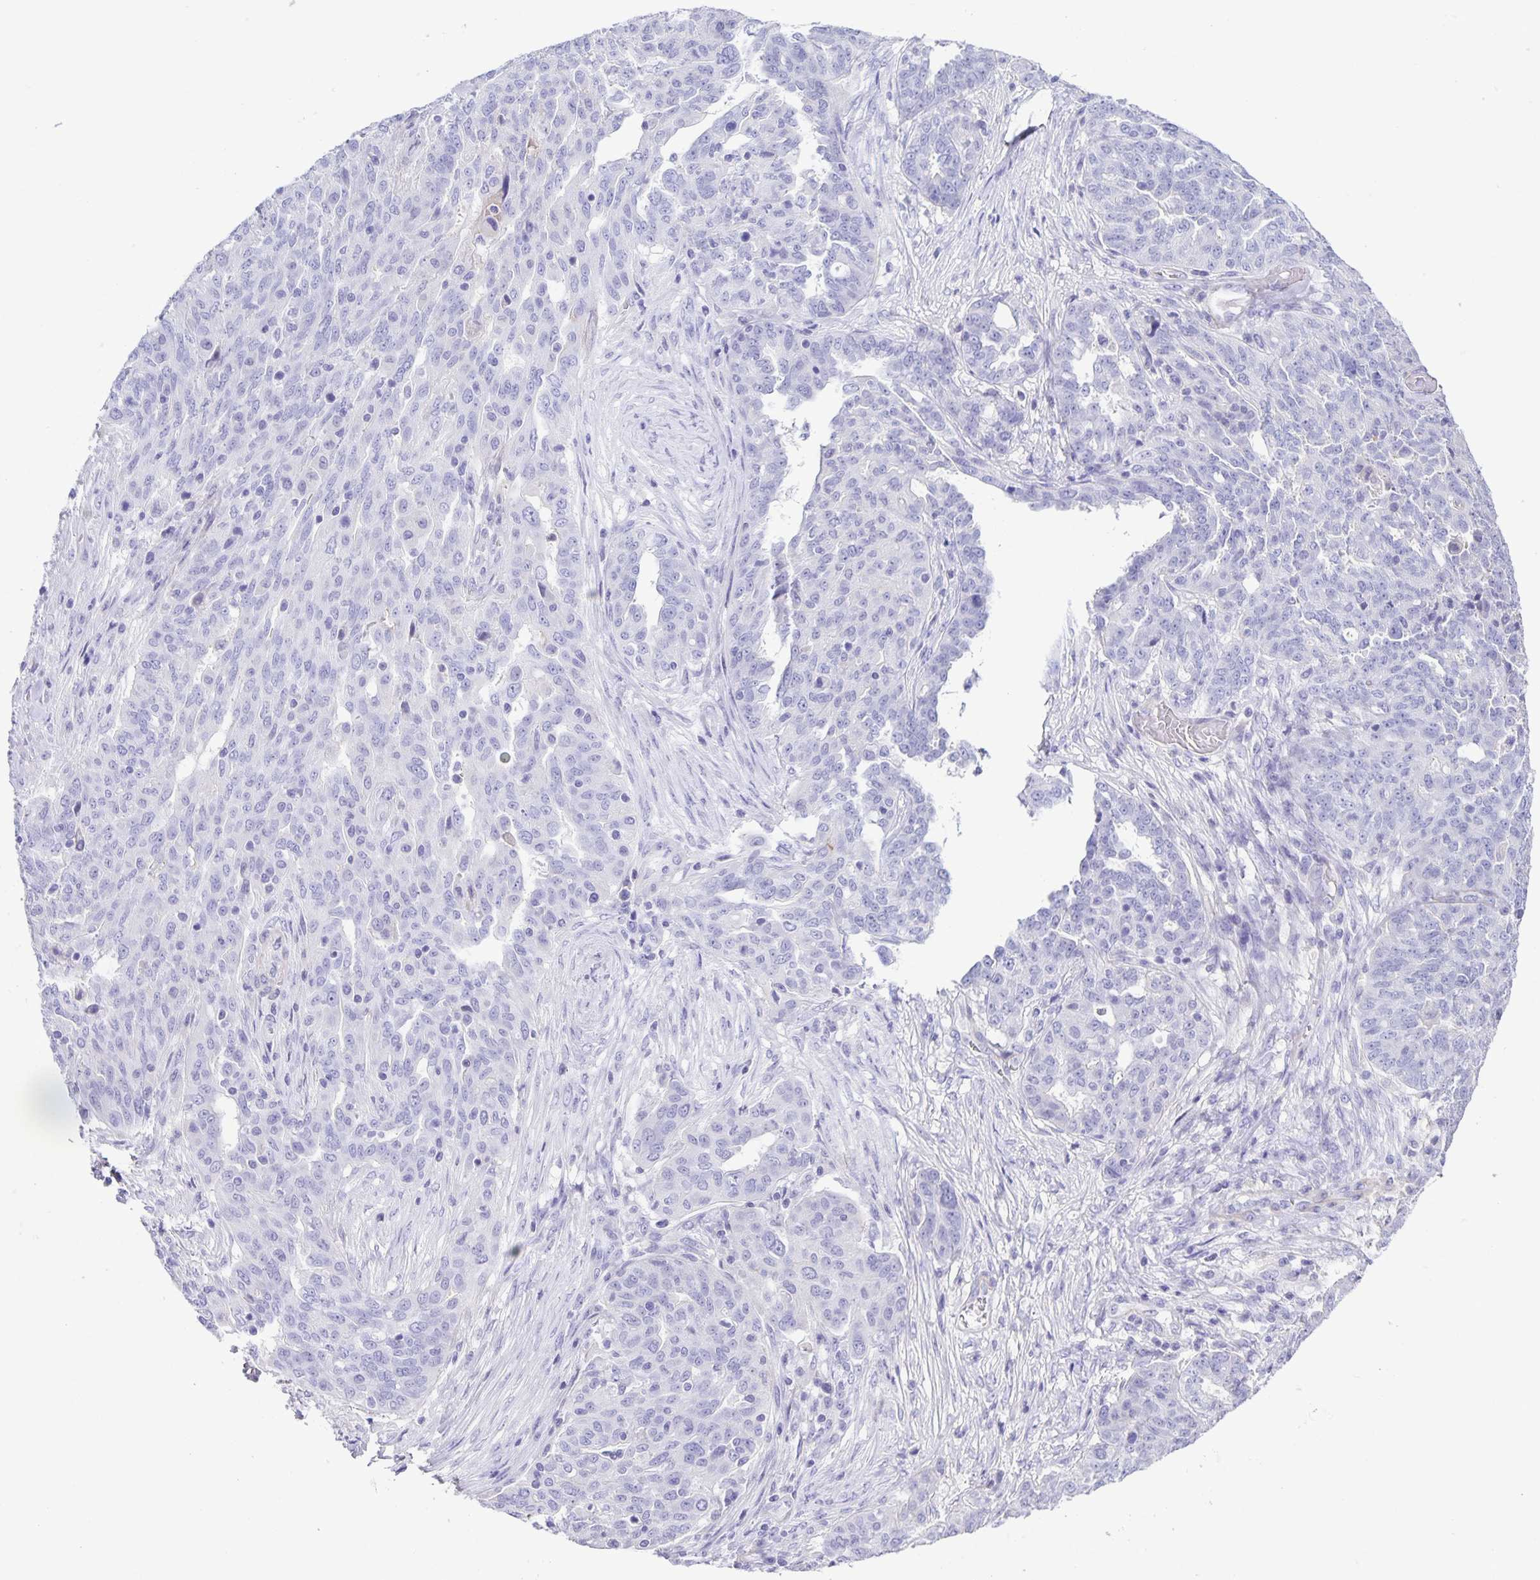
{"staining": {"intensity": "negative", "quantity": "none", "location": "none"}, "tissue": "ovarian cancer", "cell_type": "Tumor cells", "image_type": "cancer", "snomed": [{"axis": "morphology", "description": "Cystadenocarcinoma, serous, NOS"}, {"axis": "topography", "description": "Ovary"}], "caption": "Histopathology image shows no significant protein positivity in tumor cells of ovarian serous cystadenocarcinoma.", "gene": "UBQLN3", "patient": {"sex": "female", "age": 67}}